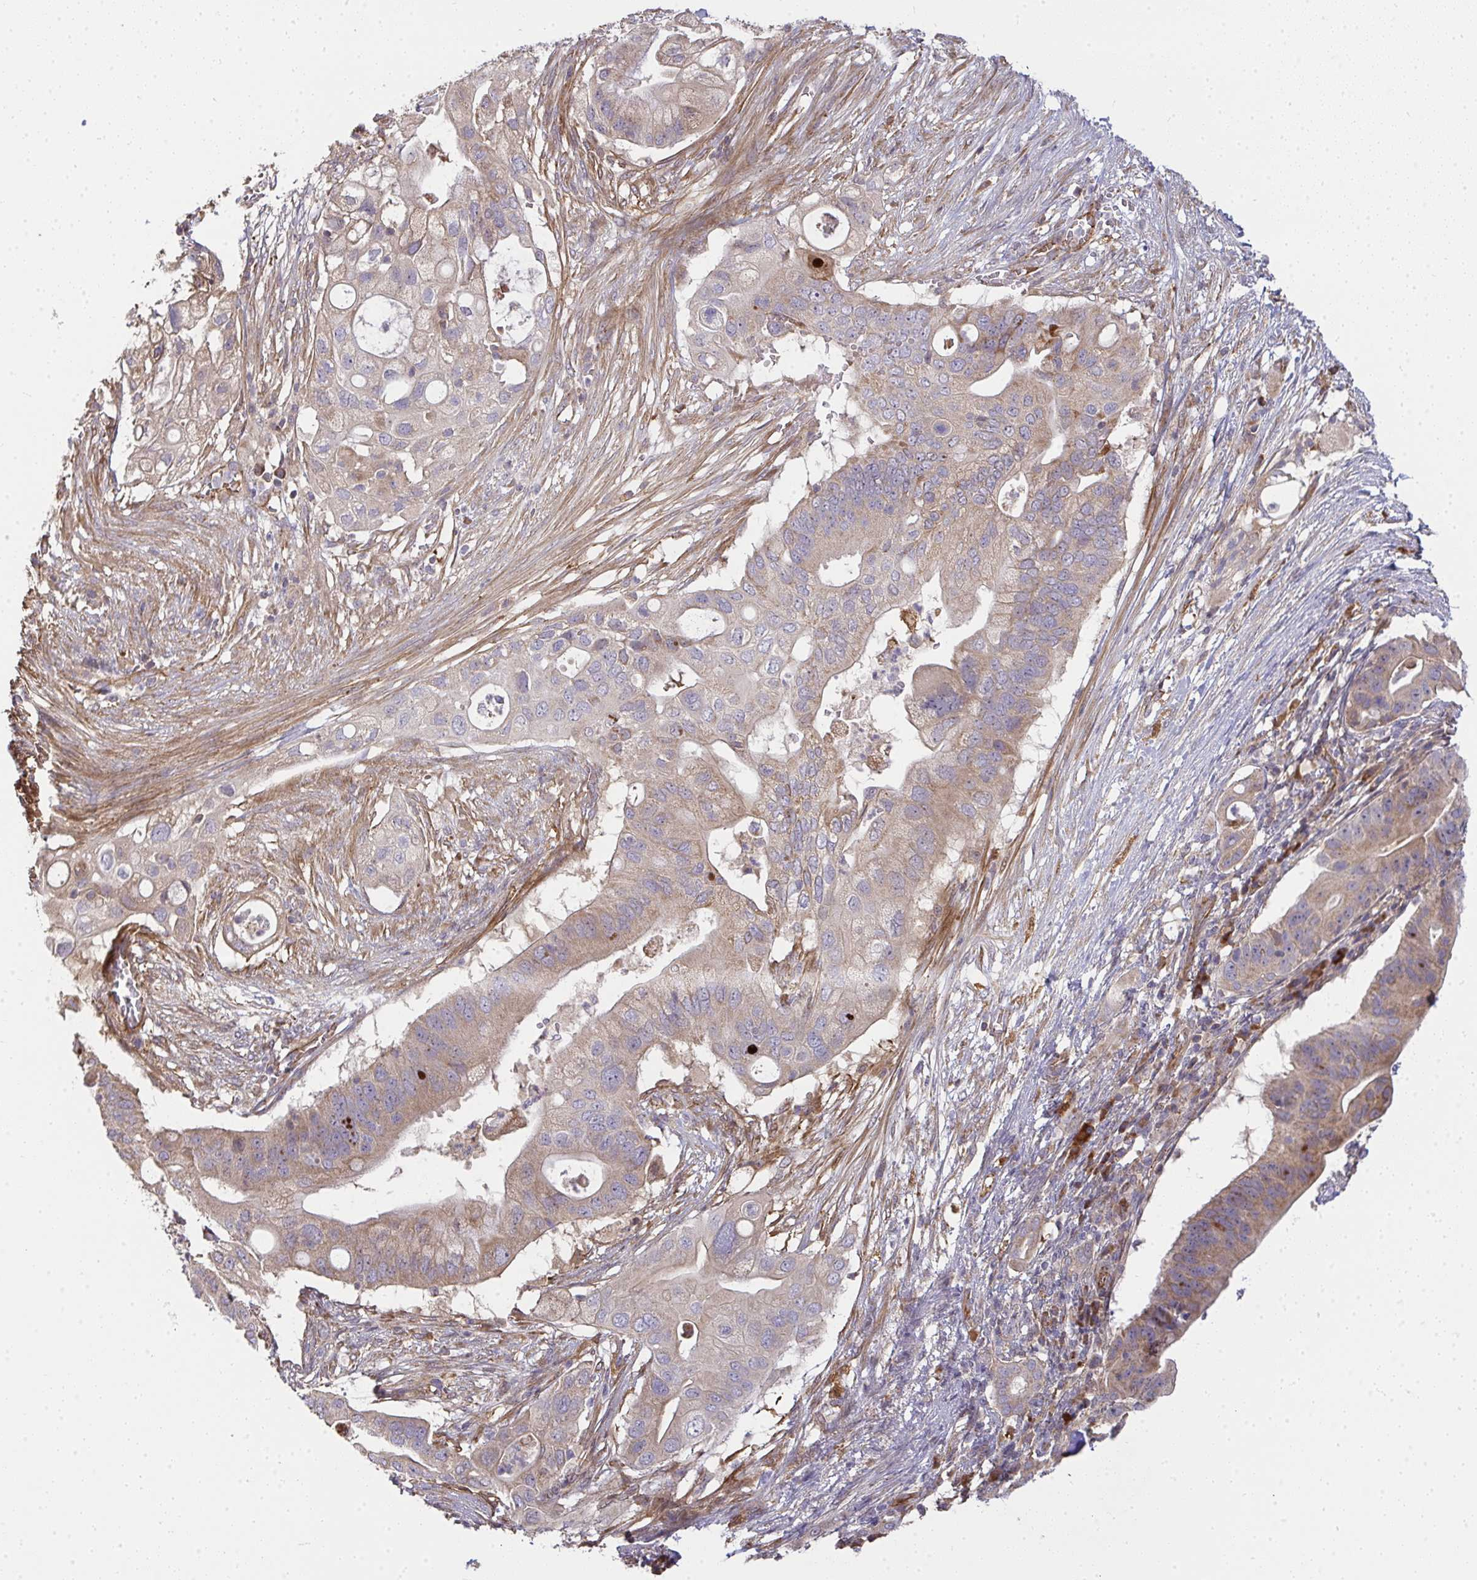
{"staining": {"intensity": "weak", "quantity": ">75%", "location": "cytoplasmic/membranous"}, "tissue": "pancreatic cancer", "cell_type": "Tumor cells", "image_type": "cancer", "snomed": [{"axis": "morphology", "description": "Adenocarcinoma, NOS"}, {"axis": "topography", "description": "Pancreas"}], "caption": "Protein staining of pancreatic cancer tissue exhibits weak cytoplasmic/membranous positivity in about >75% of tumor cells.", "gene": "B4GALT6", "patient": {"sex": "female", "age": 72}}